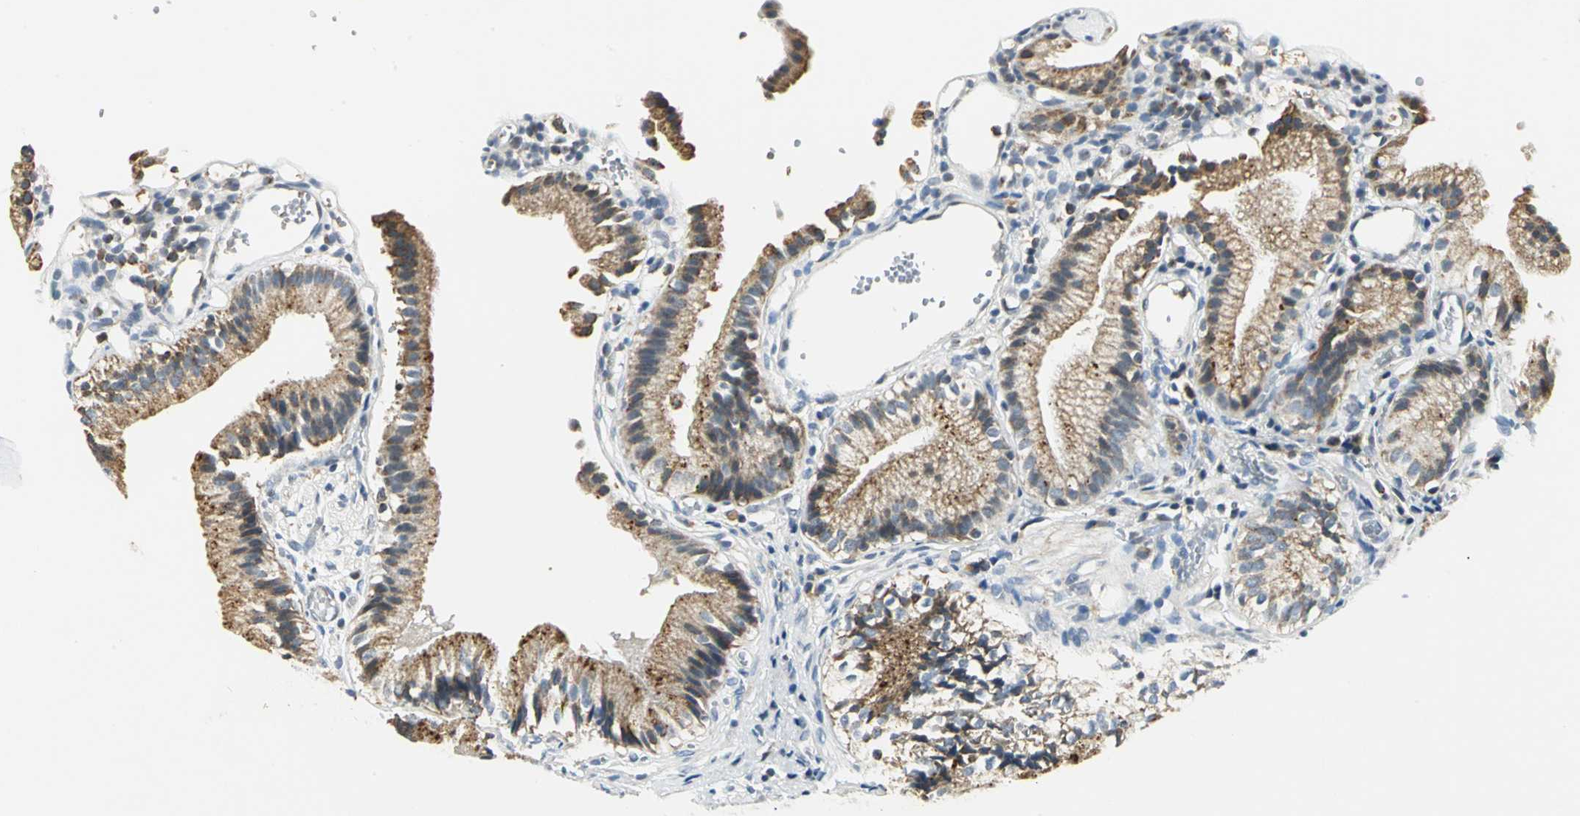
{"staining": {"intensity": "strong", "quantity": ">75%", "location": "cytoplasmic/membranous"}, "tissue": "gallbladder", "cell_type": "Glandular cells", "image_type": "normal", "snomed": [{"axis": "morphology", "description": "Normal tissue, NOS"}, {"axis": "topography", "description": "Gallbladder"}], "caption": "A high-resolution image shows immunohistochemistry staining of normal gallbladder, which demonstrates strong cytoplasmic/membranous positivity in about >75% of glandular cells.", "gene": "USP40", "patient": {"sex": "male", "age": 65}}